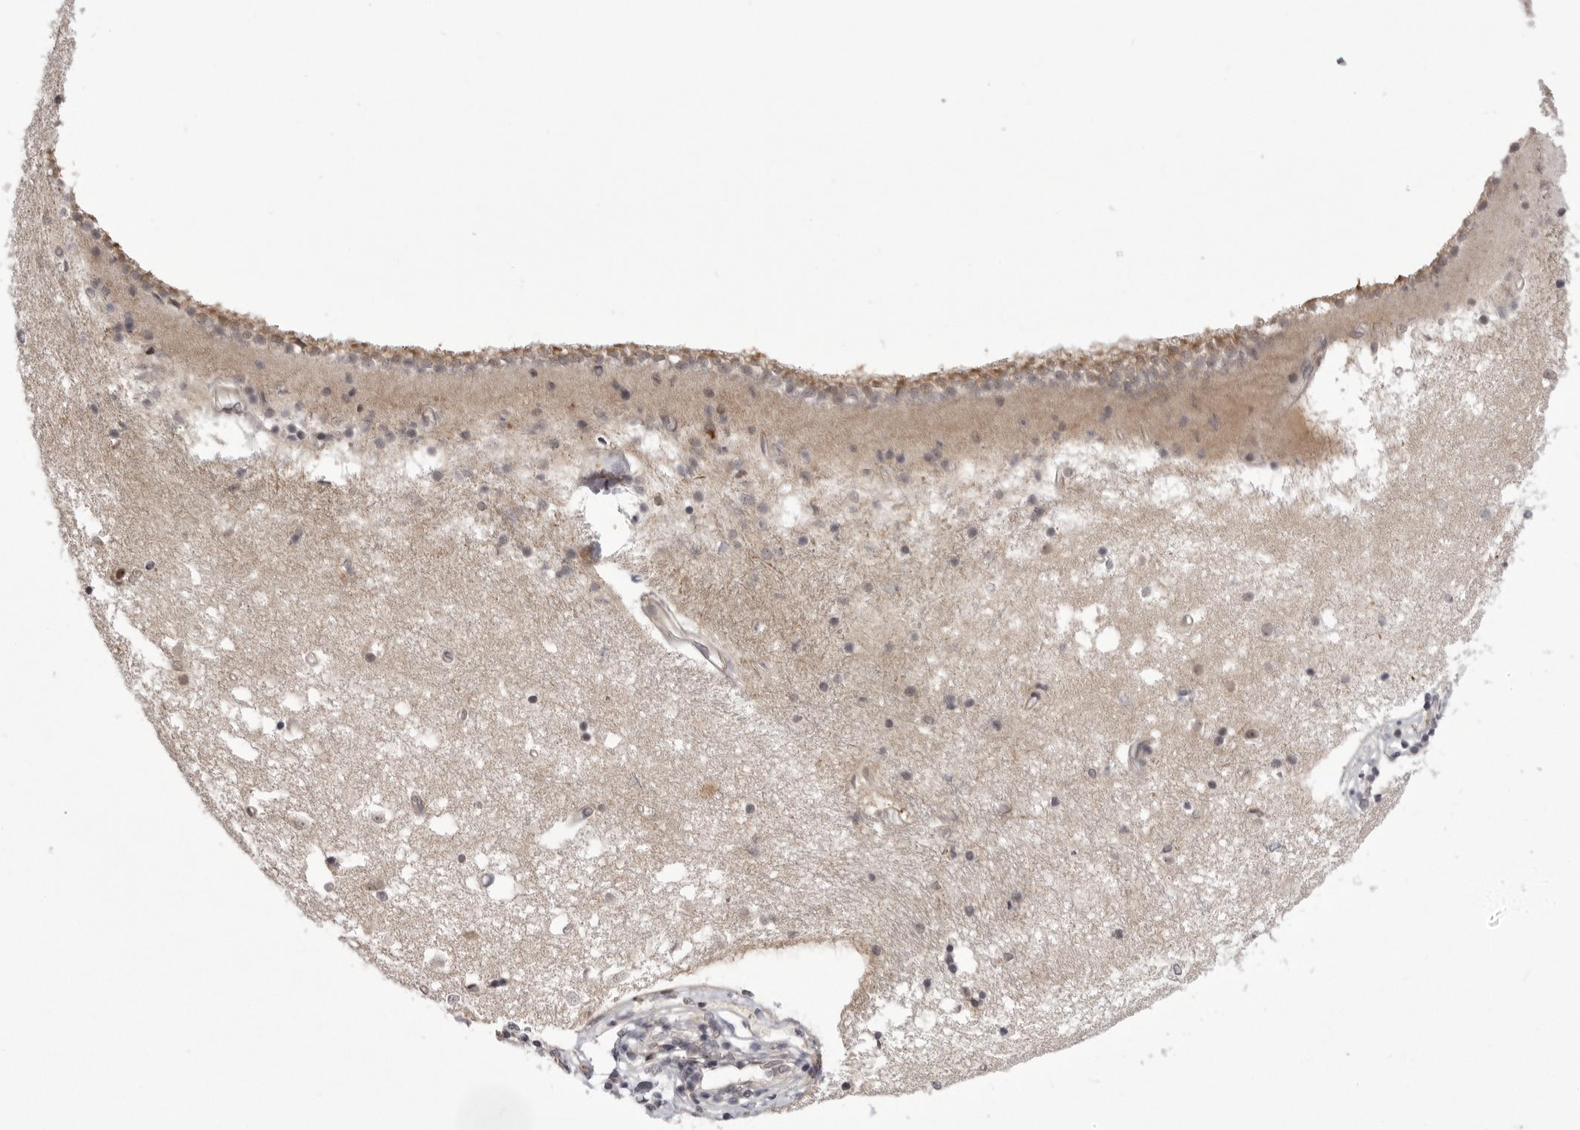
{"staining": {"intensity": "weak", "quantity": "<25%", "location": "cytoplasmic/membranous"}, "tissue": "caudate", "cell_type": "Glial cells", "image_type": "normal", "snomed": [{"axis": "morphology", "description": "Normal tissue, NOS"}, {"axis": "topography", "description": "Lateral ventricle wall"}], "caption": "Glial cells show no significant protein expression in normal caudate. The staining is performed using DAB (3,3'-diaminobenzidine) brown chromogen with nuclei counter-stained in using hematoxylin.", "gene": "PTK2B", "patient": {"sex": "male", "age": 45}}